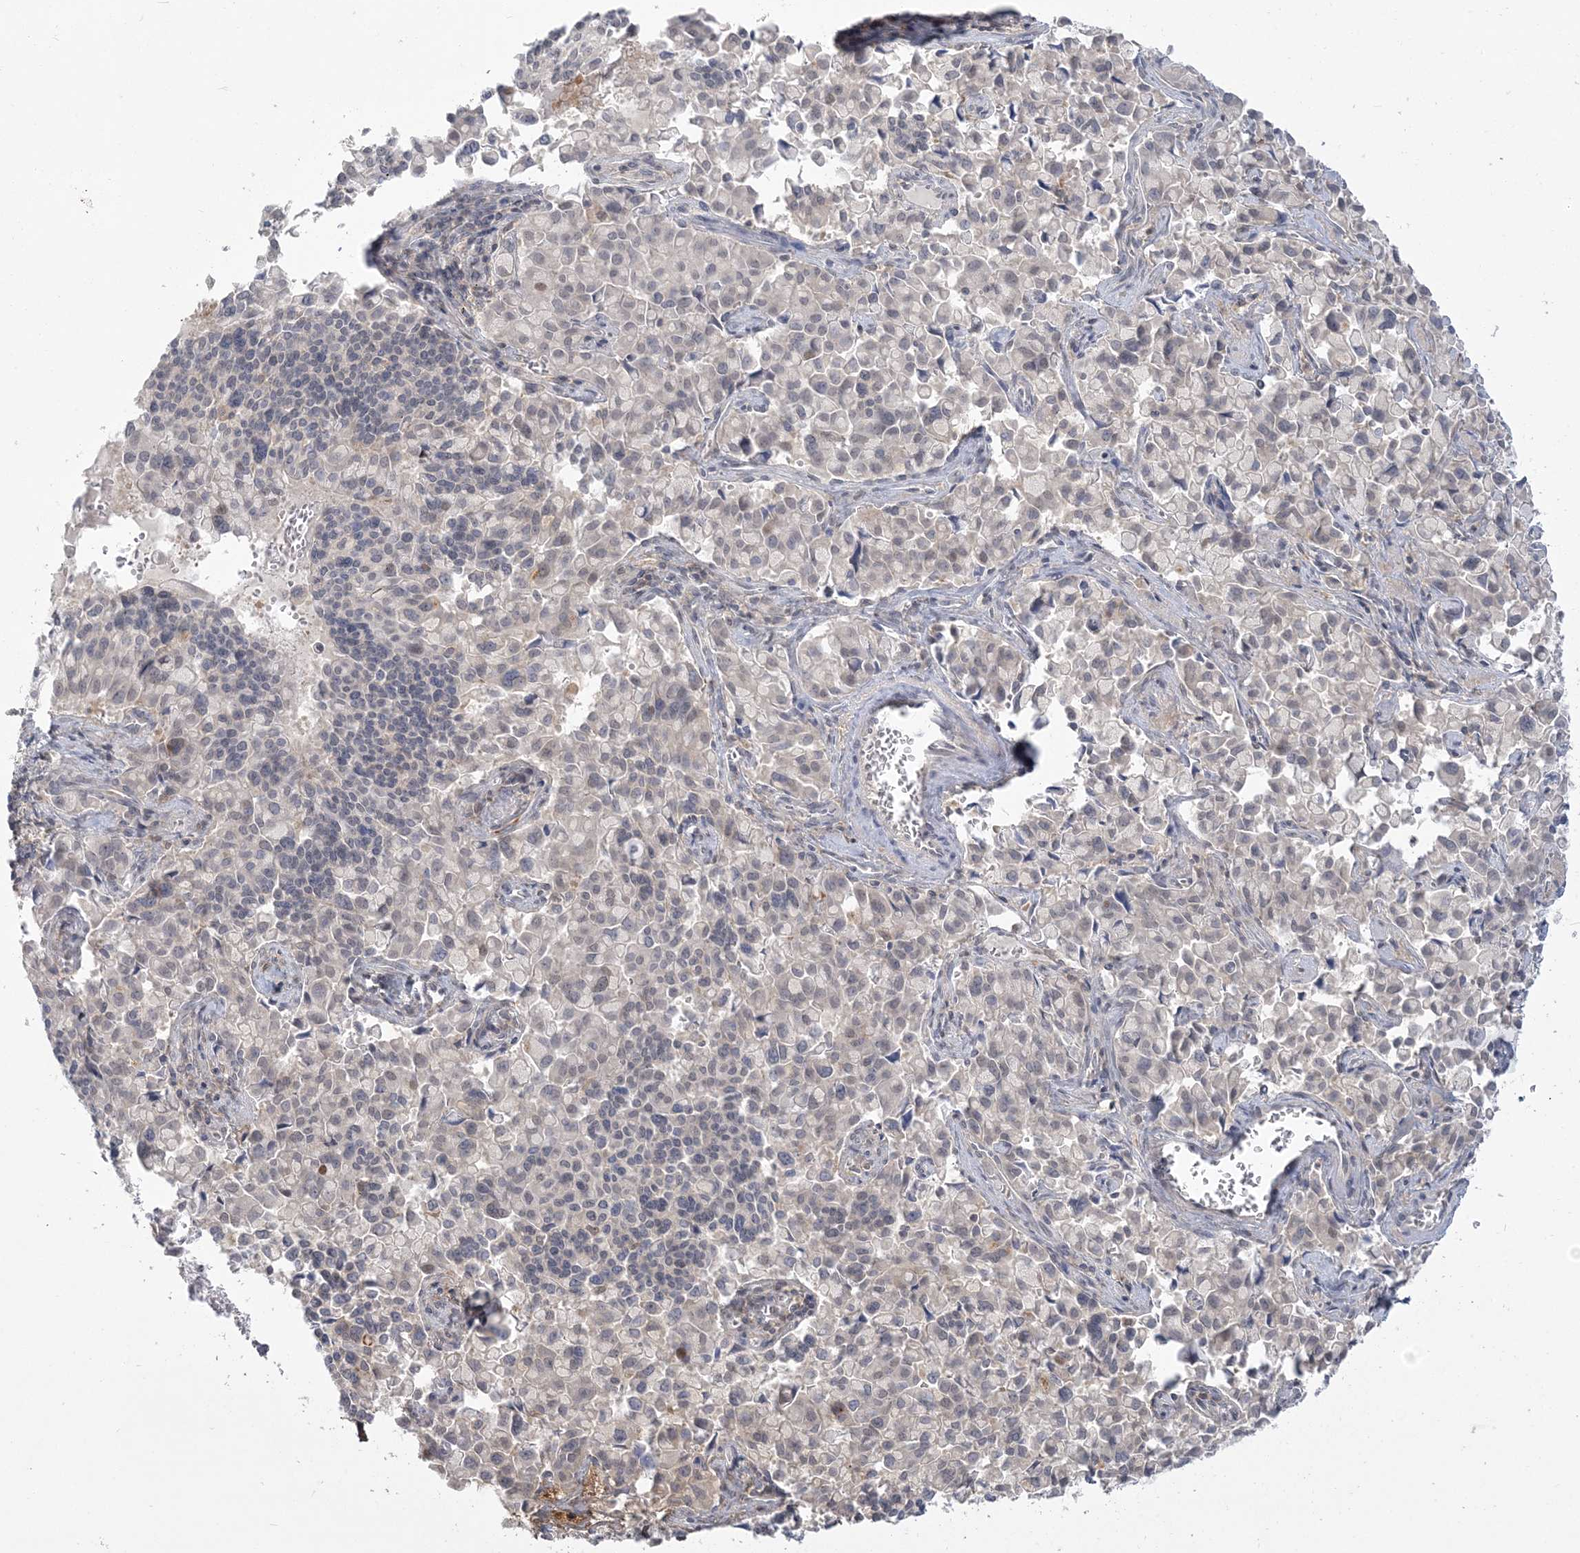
{"staining": {"intensity": "negative", "quantity": "none", "location": "none"}, "tissue": "pancreatic cancer", "cell_type": "Tumor cells", "image_type": "cancer", "snomed": [{"axis": "morphology", "description": "Adenocarcinoma, NOS"}, {"axis": "topography", "description": "Pancreas"}], "caption": "An image of adenocarcinoma (pancreatic) stained for a protein reveals no brown staining in tumor cells. (IHC, brightfield microscopy, high magnification).", "gene": "ANKS1A", "patient": {"sex": "male", "age": 65}}